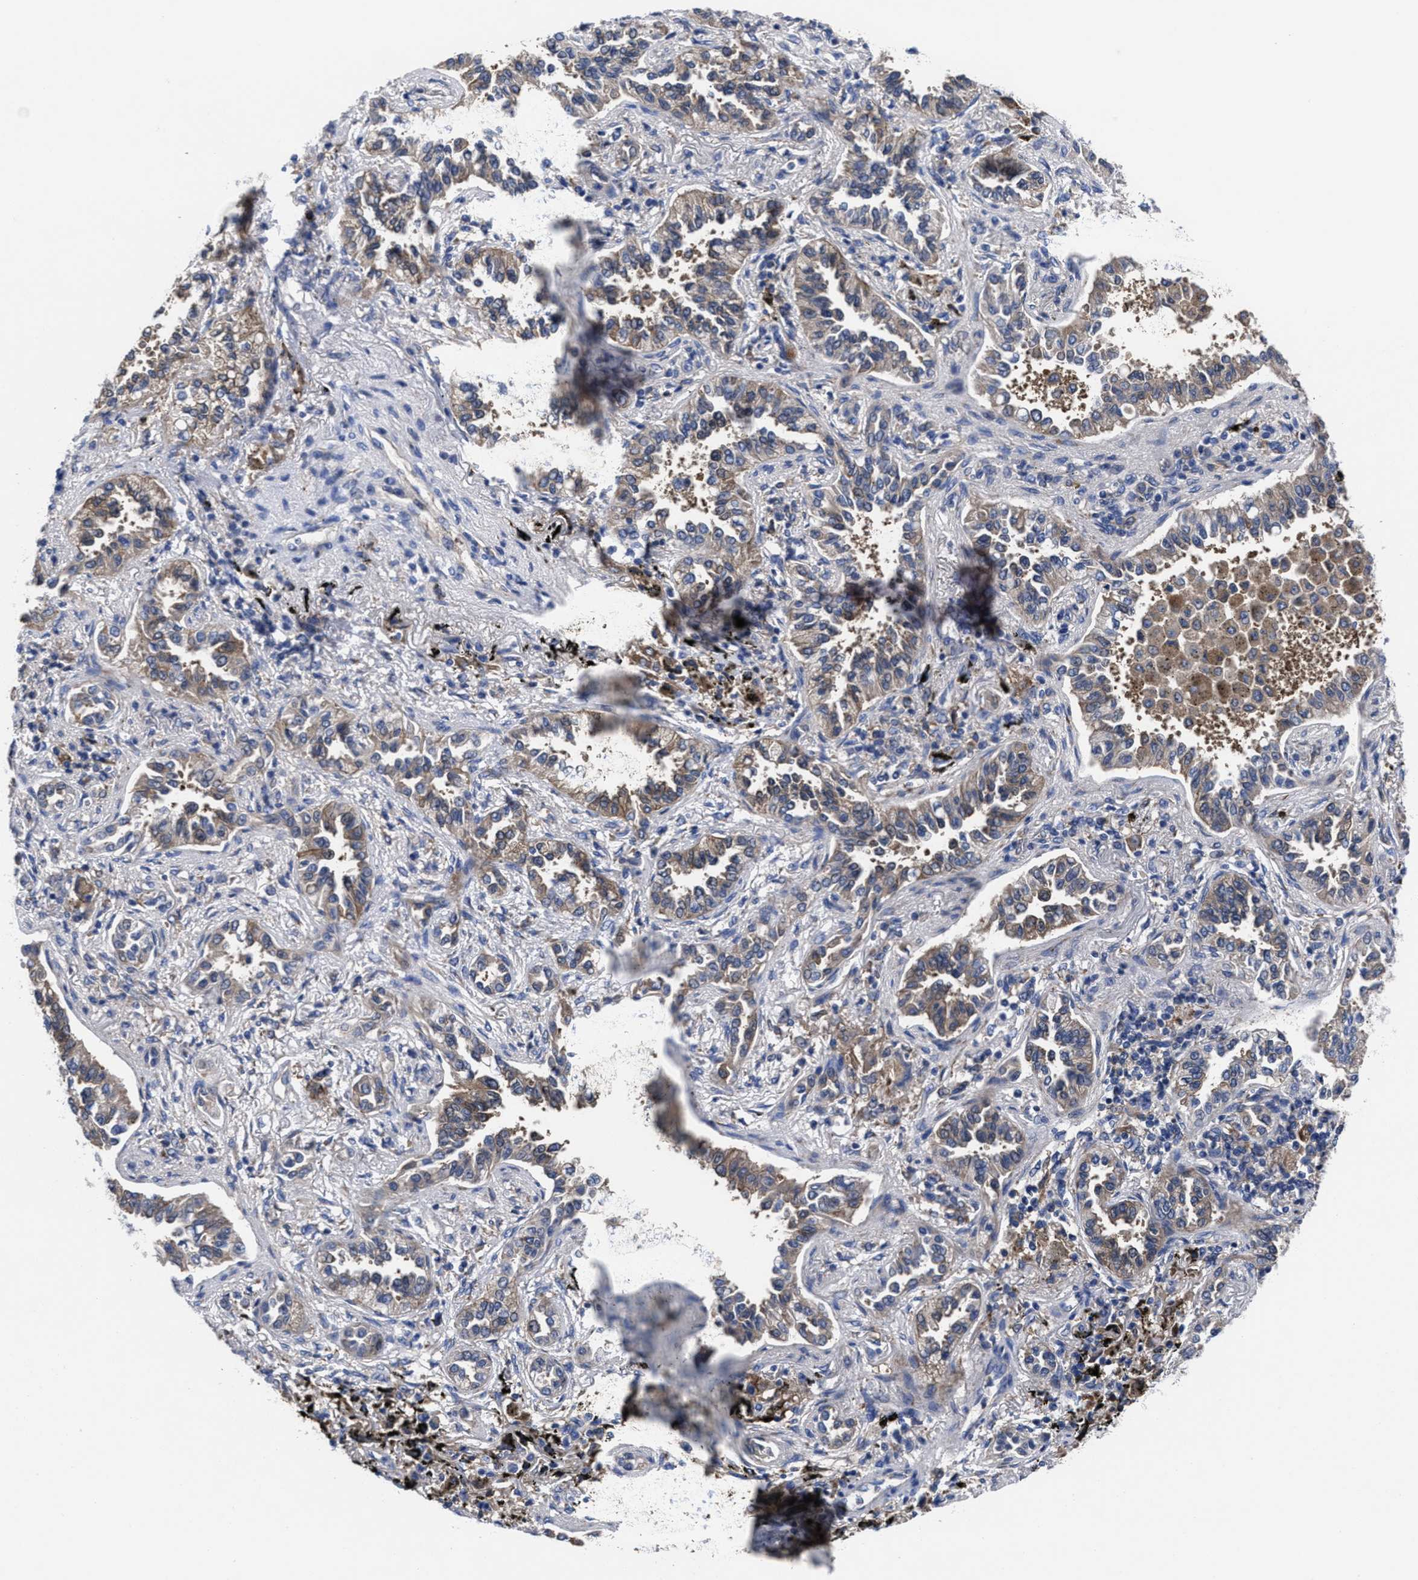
{"staining": {"intensity": "moderate", "quantity": "25%-75%", "location": "cytoplasmic/membranous"}, "tissue": "lung cancer", "cell_type": "Tumor cells", "image_type": "cancer", "snomed": [{"axis": "morphology", "description": "Normal tissue, NOS"}, {"axis": "morphology", "description": "Adenocarcinoma, NOS"}, {"axis": "topography", "description": "Lung"}], "caption": "Immunohistochemistry (IHC) staining of lung adenocarcinoma, which displays medium levels of moderate cytoplasmic/membranous positivity in about 25%-75% of tumor cells indicating moderate cytoplasmic/membranous protein expression. The staining was performed using DAB (3,3'-diaminobenzidine) (brown) for protein detection and nuclei were counterstained in hematoxylin (blue).", "gene": "TXNDC17", "patient": {"sex": "male", "age": 59}}